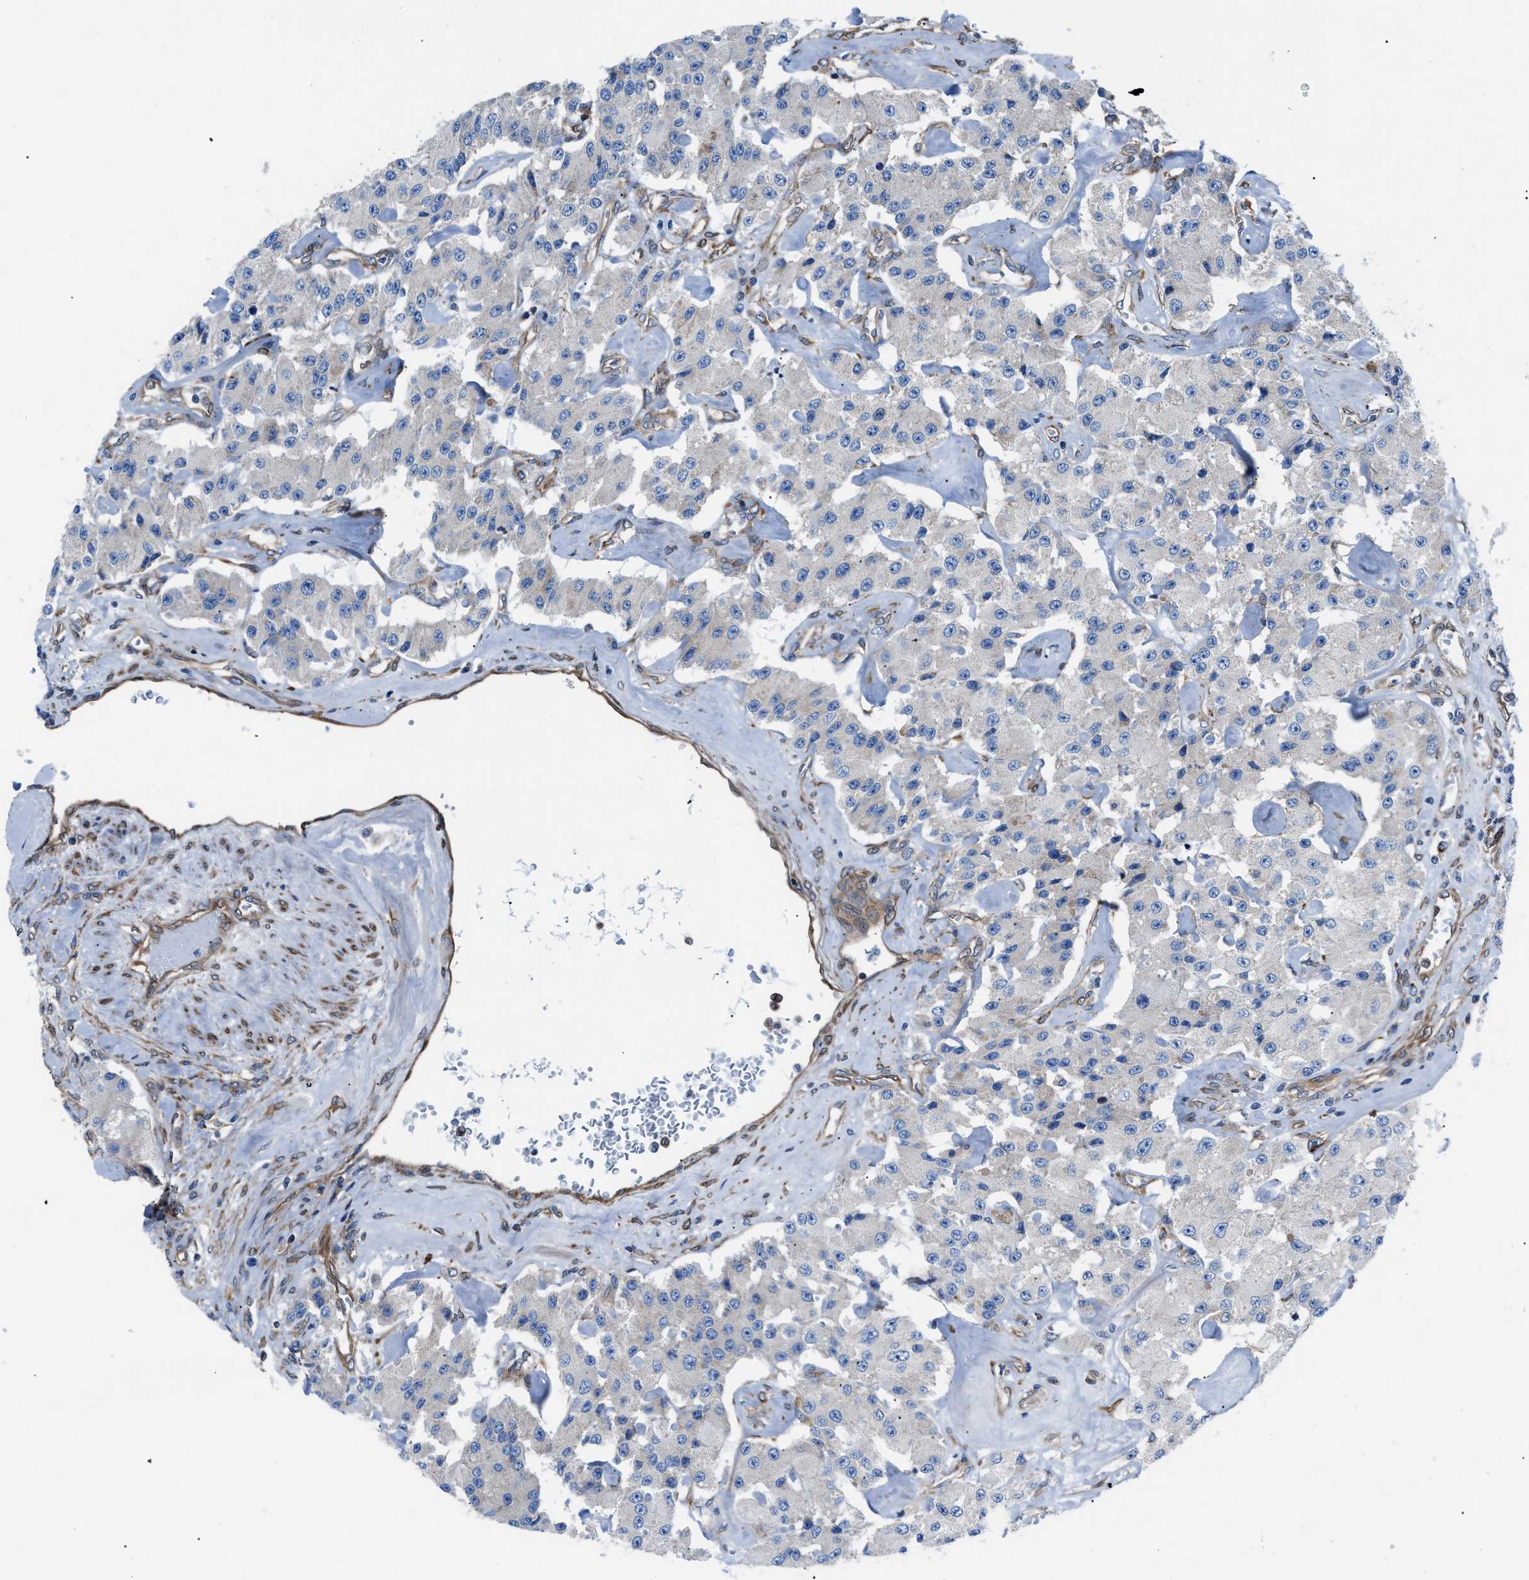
{"staining": {"intensity": "negative", "quantity": "none", "location": "none"}, "tissue": "carcinoid", "cell_type": "Tumor cells", "image_type": "cancer", "snomed": [{"axis": "morphology", "description": "Carcinoid, malignant, NOS"}, {"axis": "topography", "description": "Pancreas"}], "caption": "Malignant carcinoid was stained to show a protein in brown. There is no significant expression in tumor cells.", "gene": "DMAC1", "patient": {"sex": "male", "age": 41}}